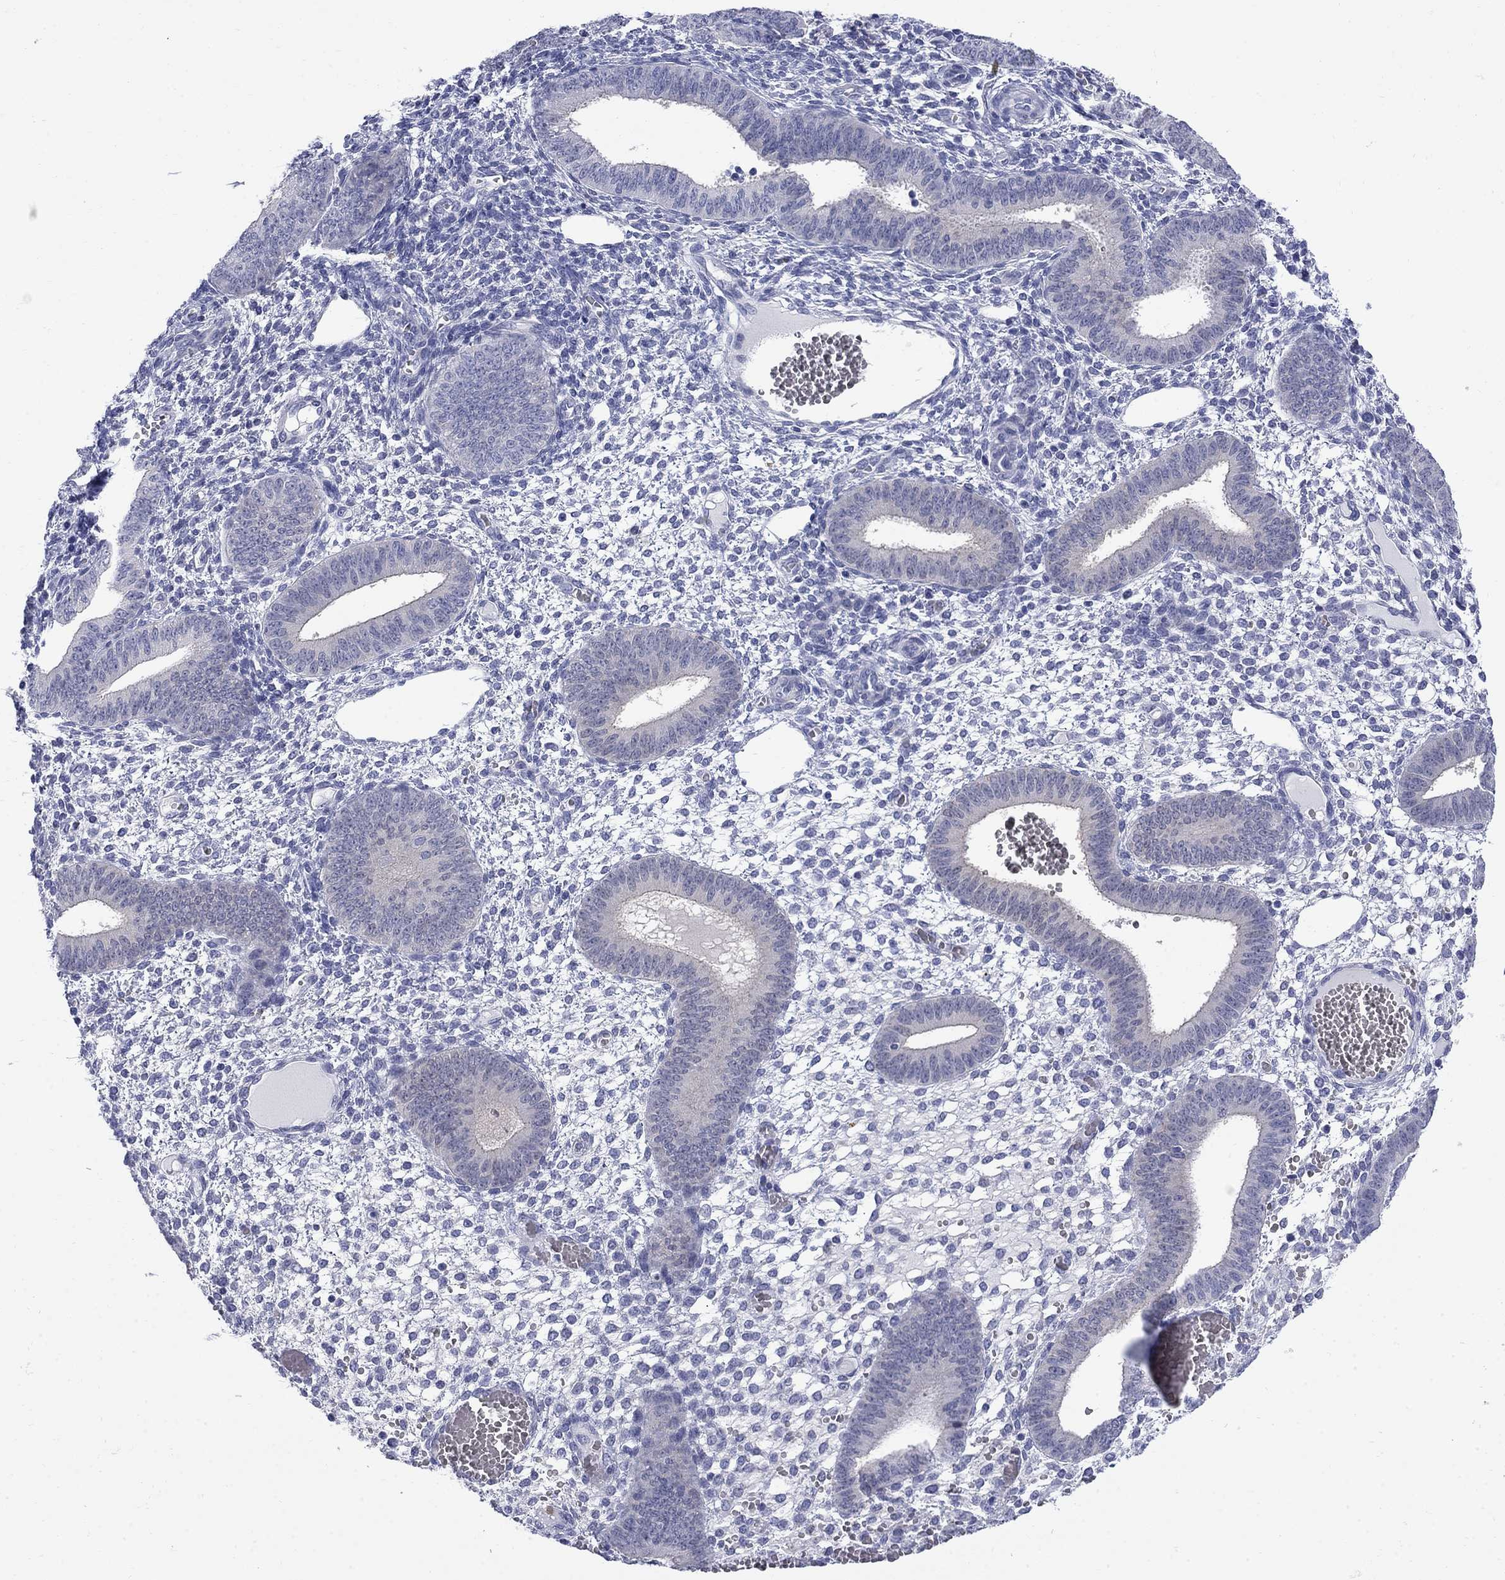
{"staining": {"intensity": "negative", "quantity": "none", "location": "none"}, "tissue": "endometrium", "cell_type": "Cells in endometrial stroma", "image_type": "normal", "snomed": [{"axis": "morphology", "description": "Normal tissue, NOS"}, {"axis": "topography", "description": "Endometrium"}], "caption": "Immunohistochemistry of normal endometrium reveals no positivity in cells in endometrial stroma. (DAB (3,3'-diaminobenzidine) IHC, high magnification).", "gene": "SERPINB2", "patient": {"sex": "female", "age": 42}}